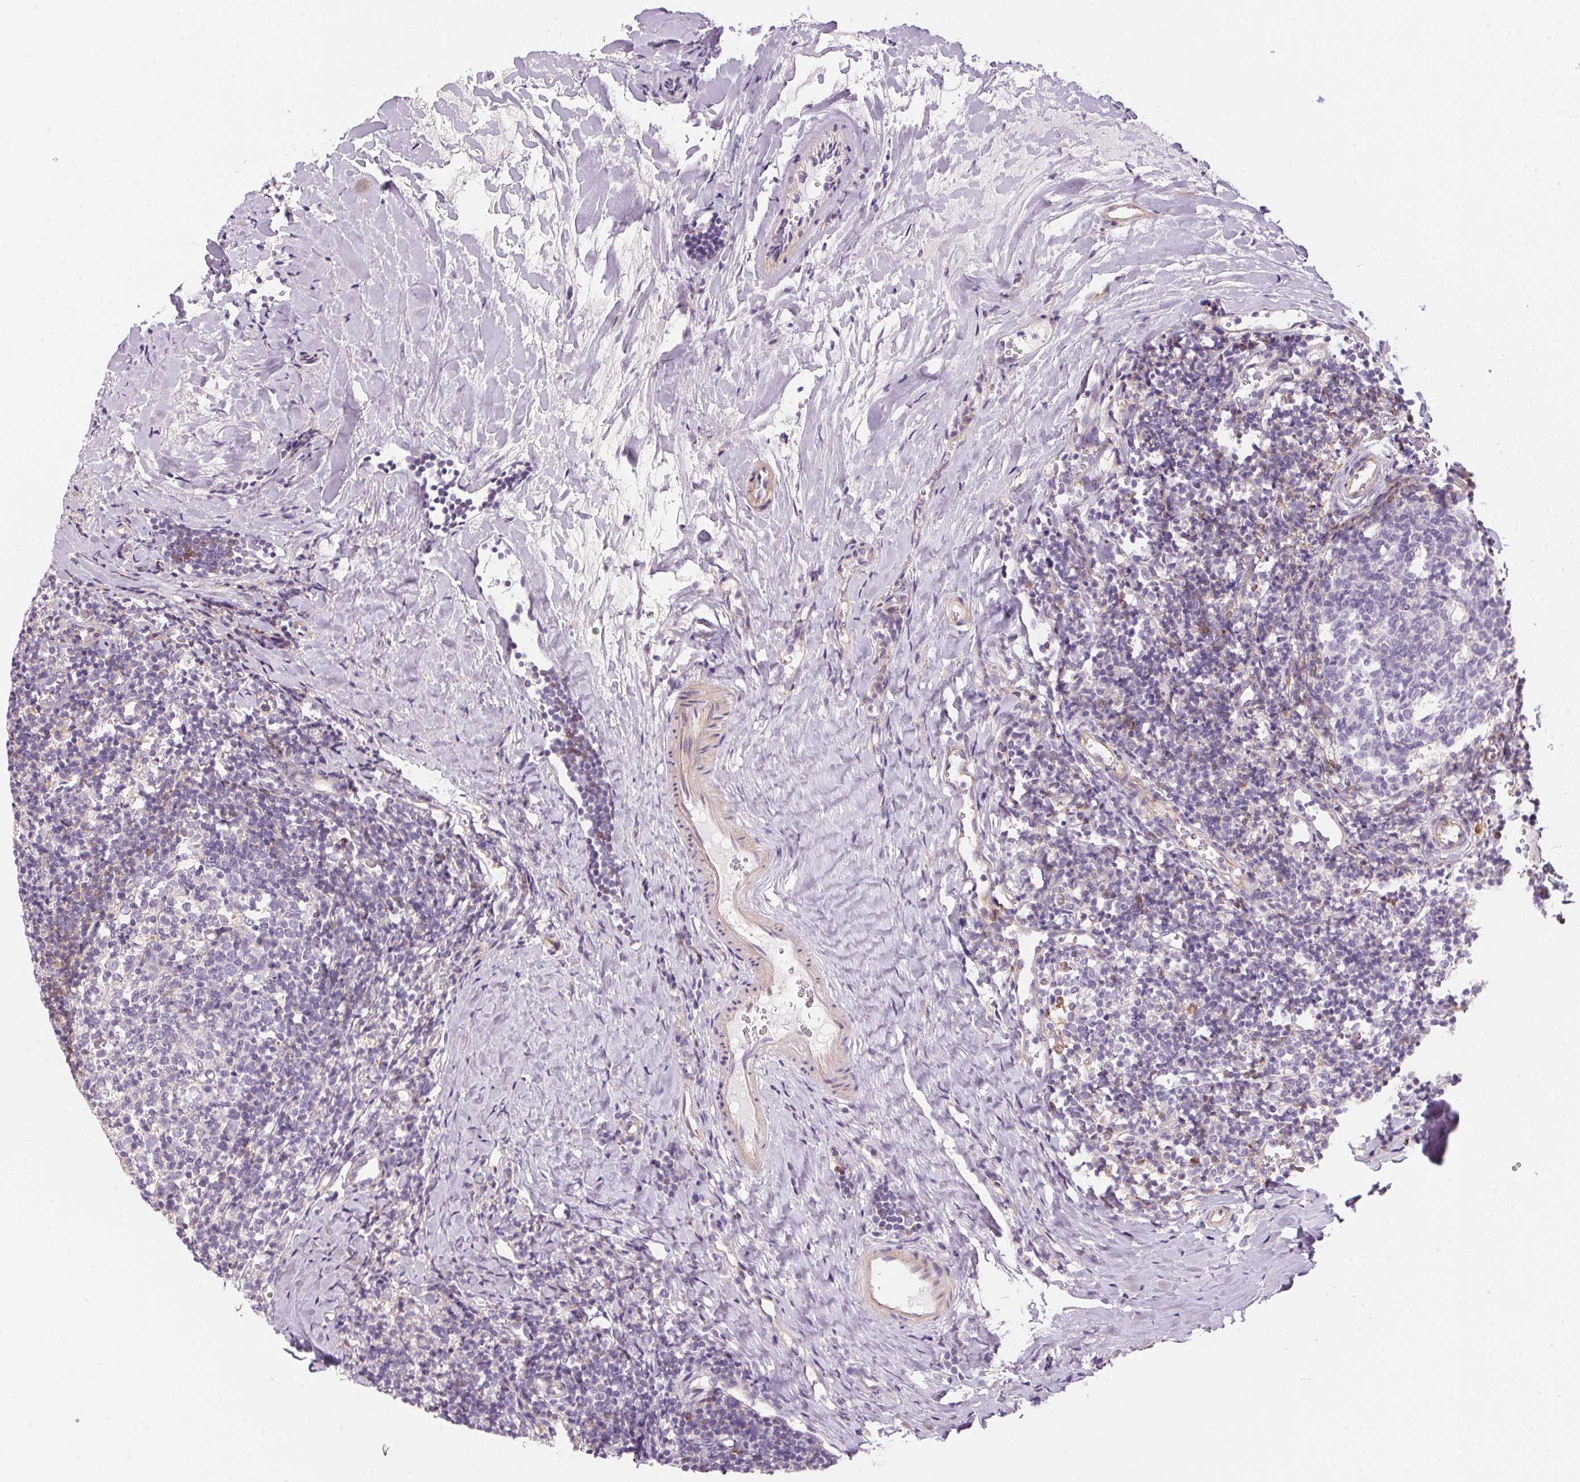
{"staining": {"intensity": "negative", "quantity": "none", "location": "none"}, "tissue": "tonsil", "cell_type": "Germinal center cells", "image_type": "normal", "snomed": [{"axis": "morphology", "description": "Normal tissue, NOS"}, {"axis": "topography", "description": "Tonsil"}], "caption": "IHC micrograph of normal human tonsil stained for a protein (brown), which shows no staining in germinal center cells.", "gene": "UNC13B", "patient": {"sex": "female", "age": 10}}